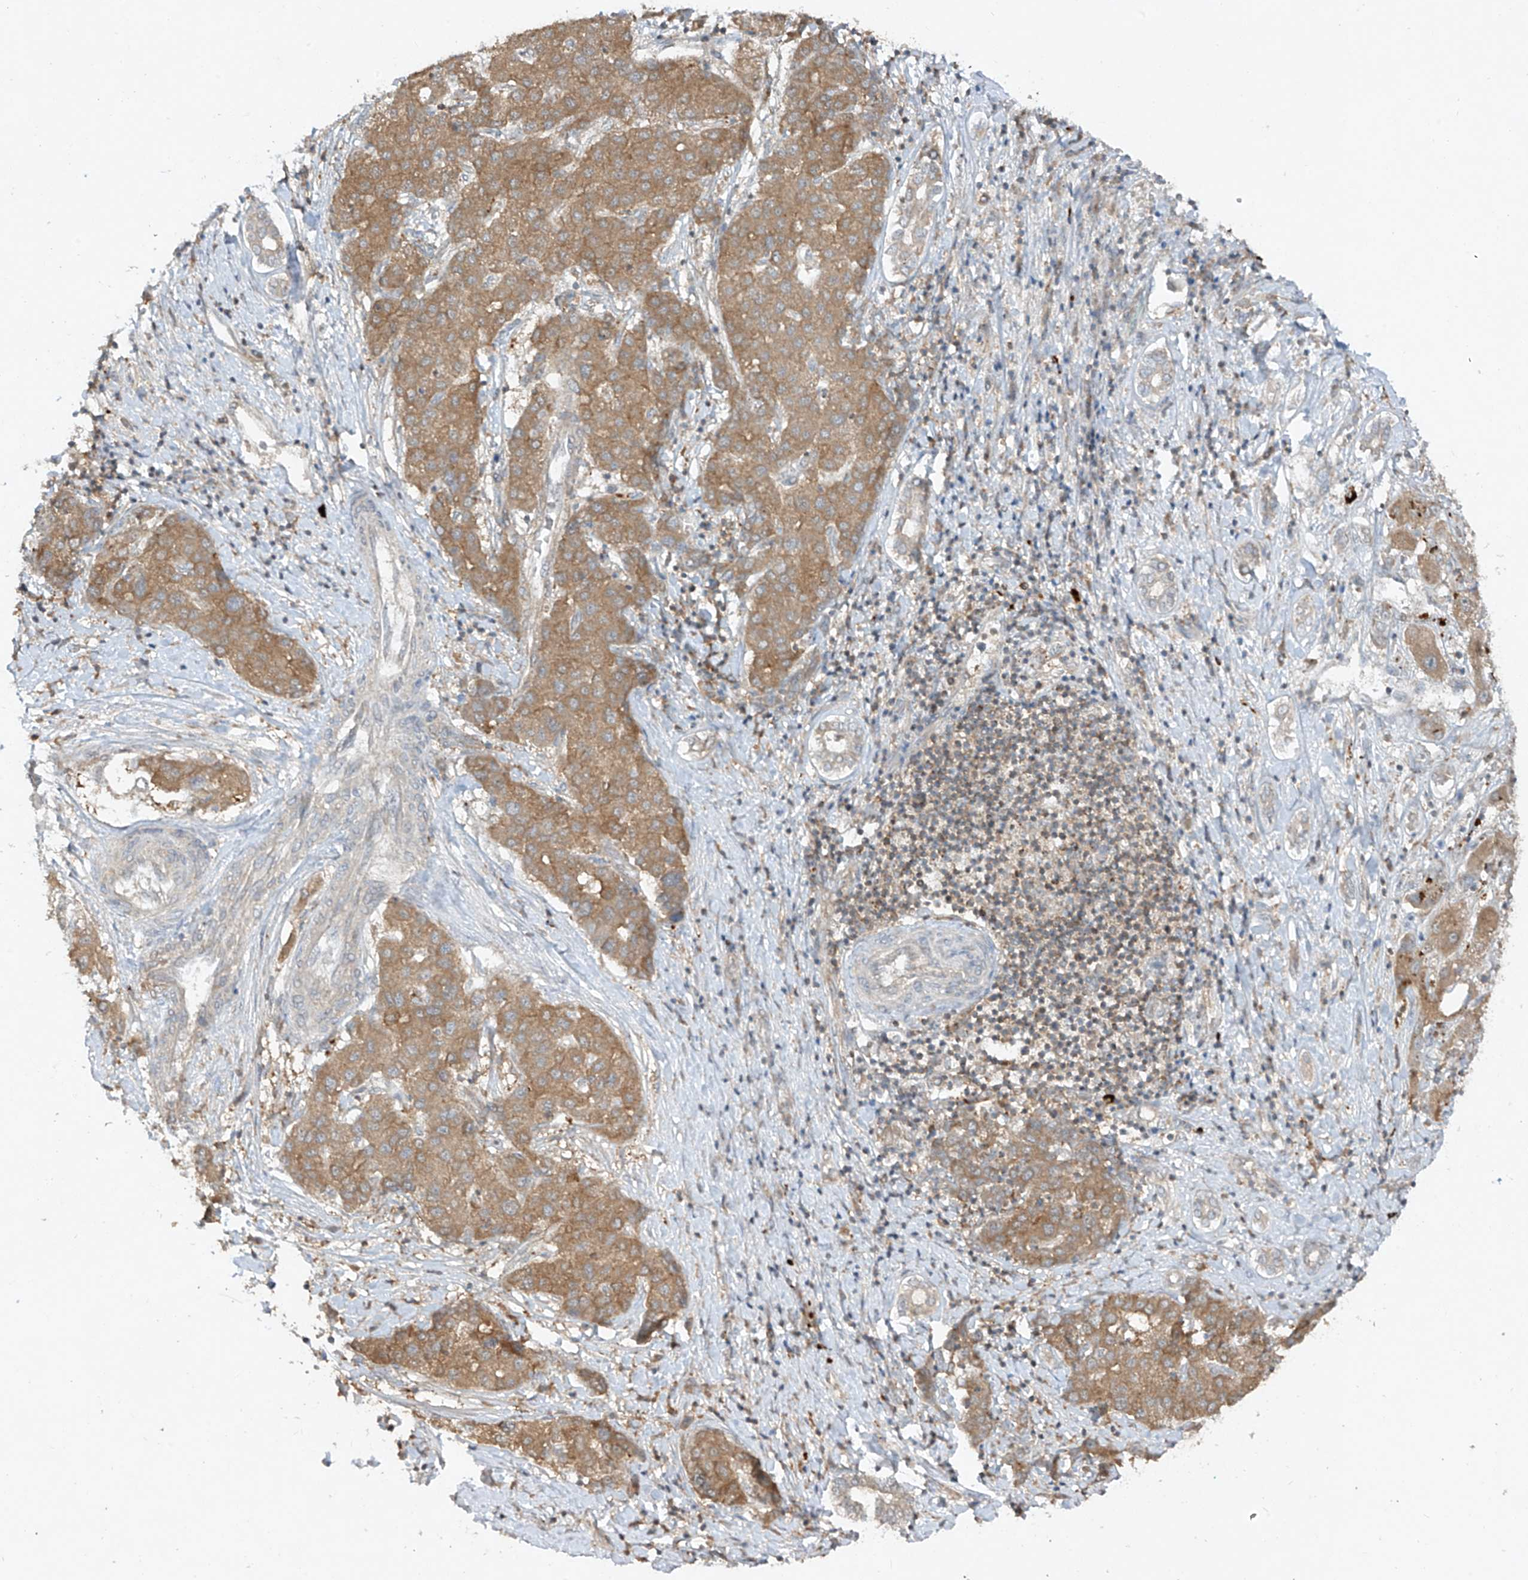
{"staining": {"intensity": "moderate", "quantity": ">75%", "location": "cytoplasmic/membranous"}, "tissue": "liver cancer", "cell_type": "Tumor cells", "image_type": "cancer", "snomed": [{"axis": "morphology", "description": "Carcinoma, Hepatocellular, NOS"}, {"axis": "topography", "description": "Liver"}], "caption": "Immunohistochemistry (IHC) image of neoplastic tissue: liver hepatocellular carcinoma stained using immunohistochemistry (IHC) shows medium levels of moderate protein expression localized specifically in the cytoplasmic/membranous of tumor cells, appearing as a cytoplasmic/membranous brown color.", "gene": "LDAH", "patient": {"sex": "male", "age": 65}}